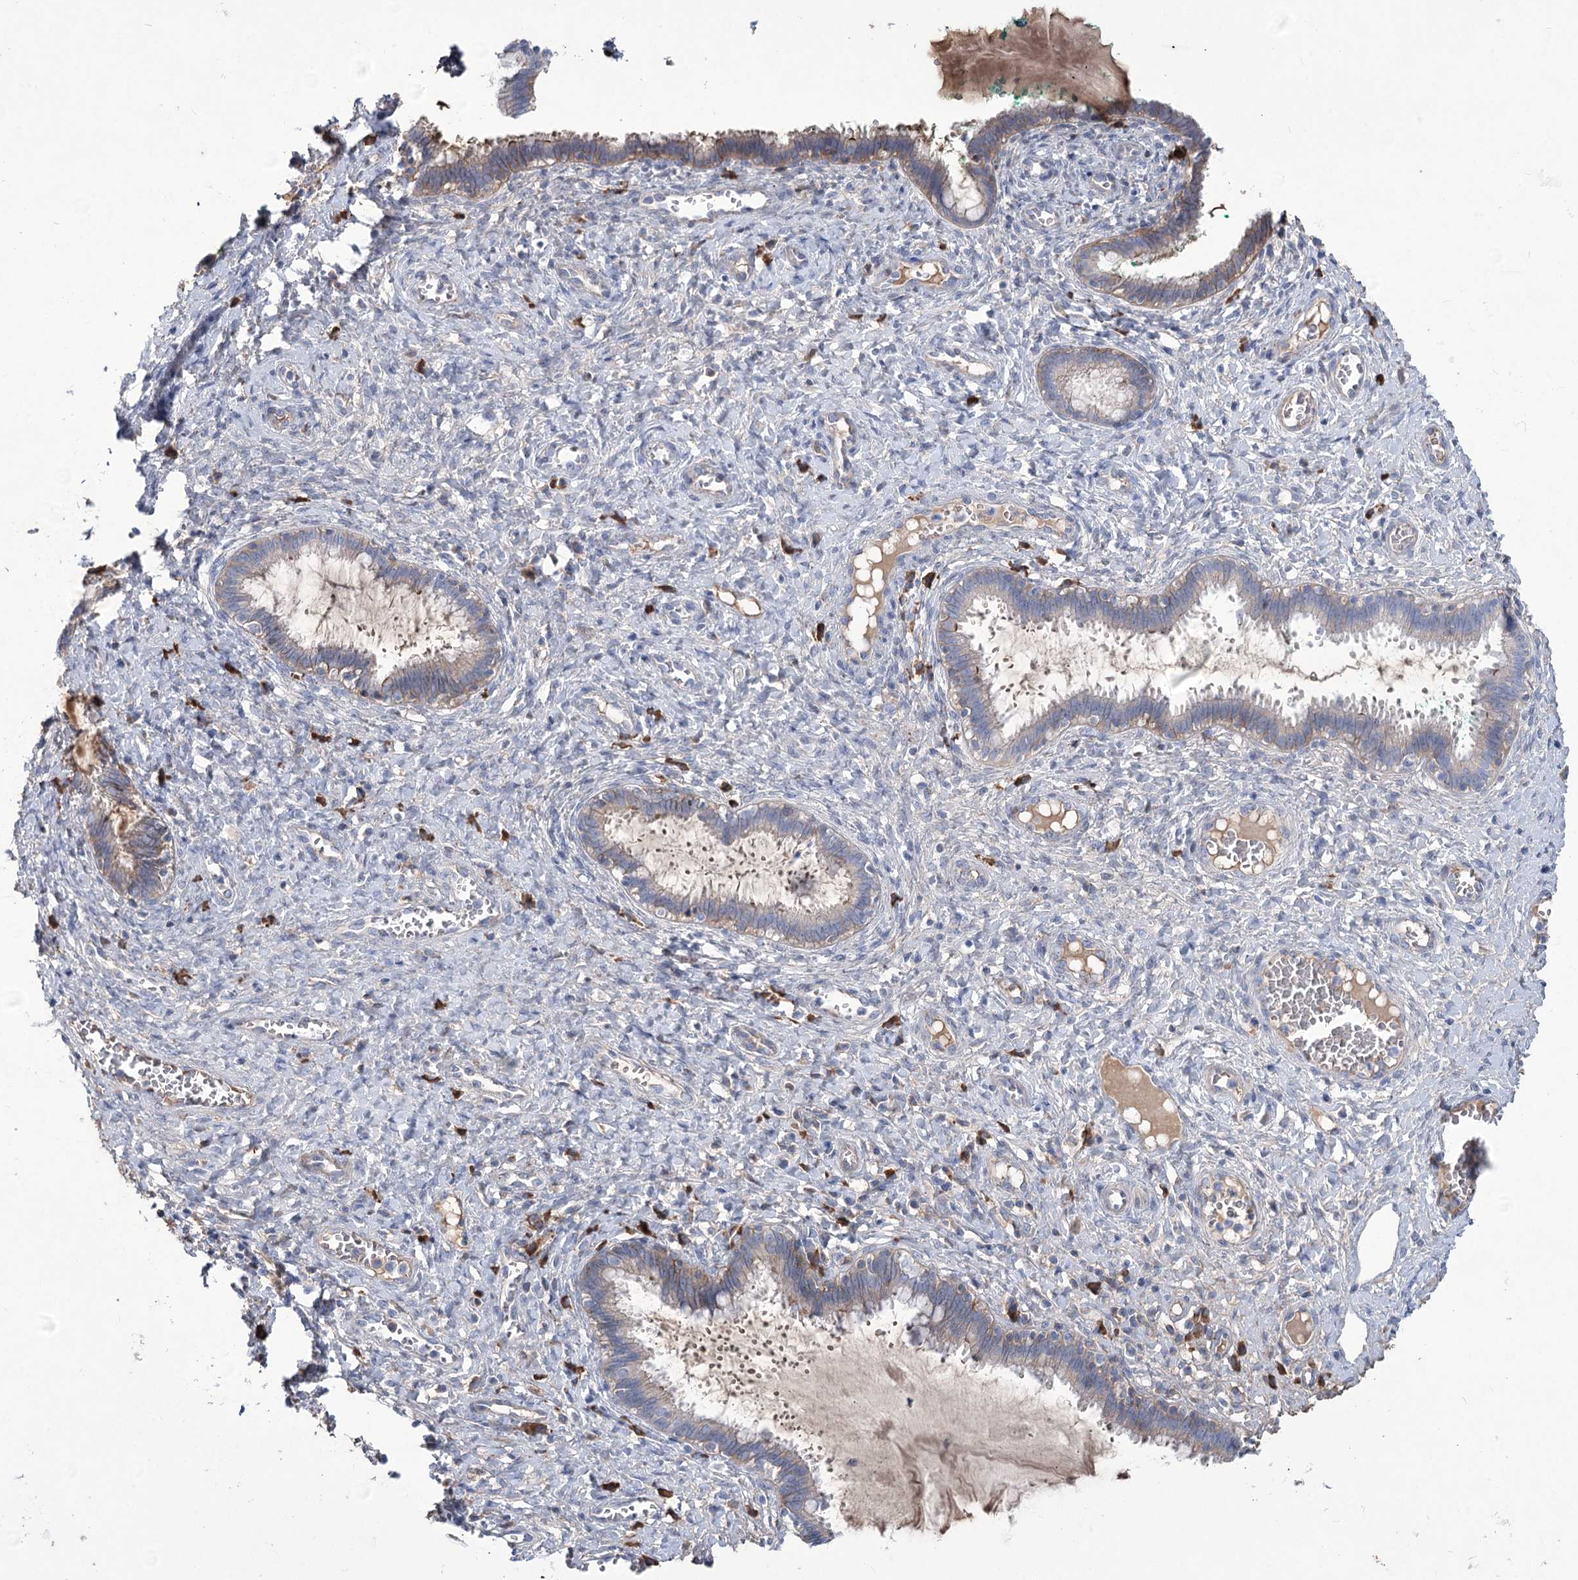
{"staining": {"intensity": "weak", "quantity": "<25%", "location": "cytoplasmic/membranous"}, "tissue": "cervix", "cell_type": "Glandular cells", "image_type": "normal", "snomed": [{"axis": "morphology", "description": "Normal tissue, NOS"}, {"axis": "morphology", "description": "Adenocarcinoma, NOS"}, {"axis": "topography", "description": "Cervix"}], "caption": "Benign cervix was stained to show a protein in brown. There is no significant expression in glandular cells. The staining was performed using DAB (3,3'-diaminobenzidine) to visualize the protein expression in brown, while the nuclei were stained in blue with hematoxylin (Magnification: 20x).", "gene": "CEP164", "patient": {"sex": "female", "age": 29}}